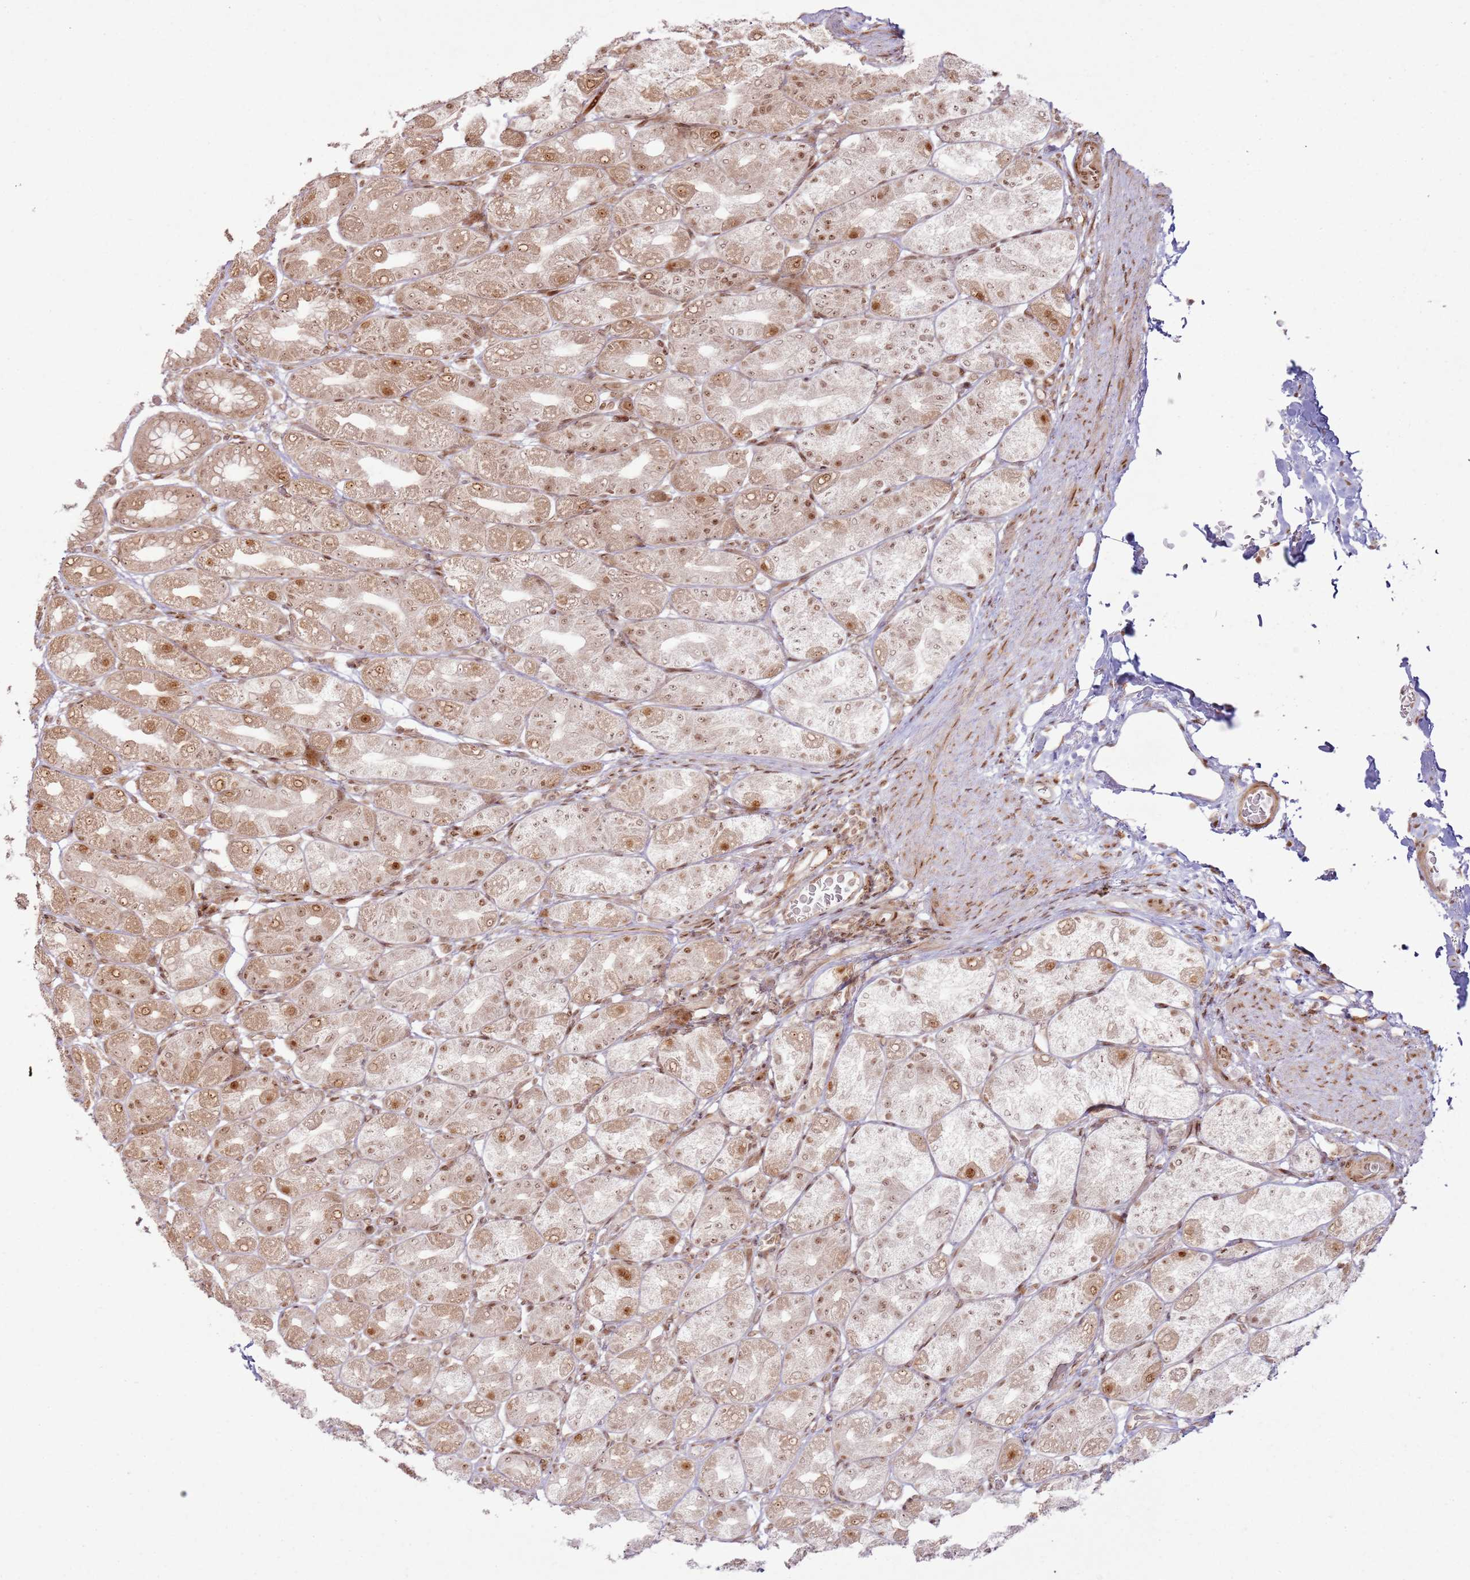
{"staining": {"intensity": "moderate", "quantity": ">75%", "location": "cytoplasmic/membranous,nuclear"}, "tissue": "stomach", "cell_type": "Glandular cells", "image_type": "normal", "snomed": [{"axis": "morphology", "description": "Normal tissue, NOS"}, {"axis": "topography", "description": "Stomach, upper"}], "caption": "Protein expression by IHC reveals moderate cytoplasmic/membranous,nuclear staining in about >75% of glandular cells in unremarkable stomach.", "gene": "KLHL36", "patient": {"sex": "male", "age": 68}}